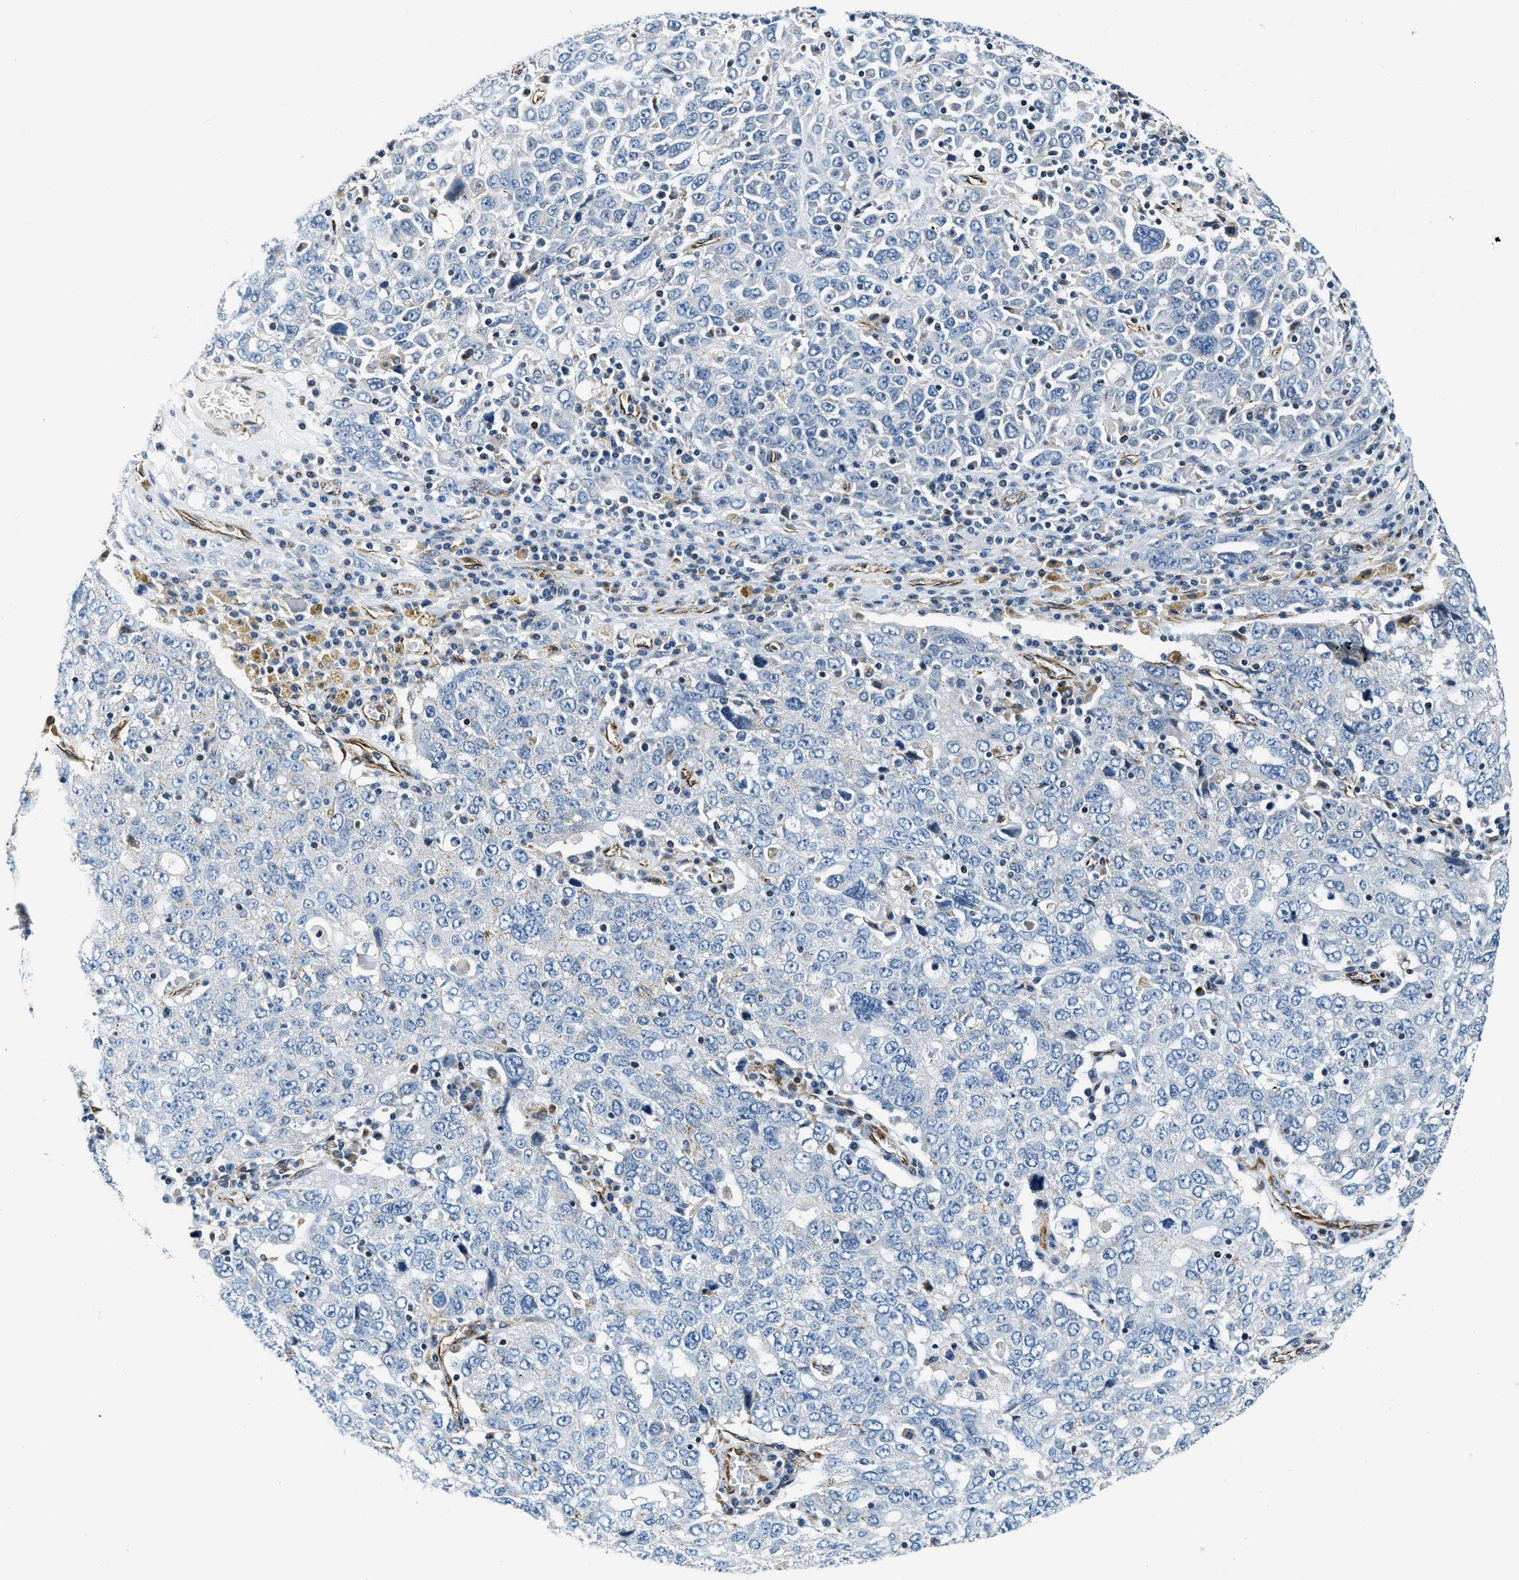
{"staining": {"intensity": "strong", "quantity": "<25%", "location": "cytoplasmic/membranous"}, "tissue": "ovarian cancer", "cell_type": "Tumor cells", "image_type": "cancer", "snomed": [{"axis": "morphology", "description": "Carcinoma, endometroid"}, {"axis": "topography", "description": "Ovary"}], "caption": "Strong cytoplasmic/membranous expression is seen in approximately <25% of tumor cells in ovarian cancer.", "gene": "GNS", "patient": {"sex": "female", "age": 62}}